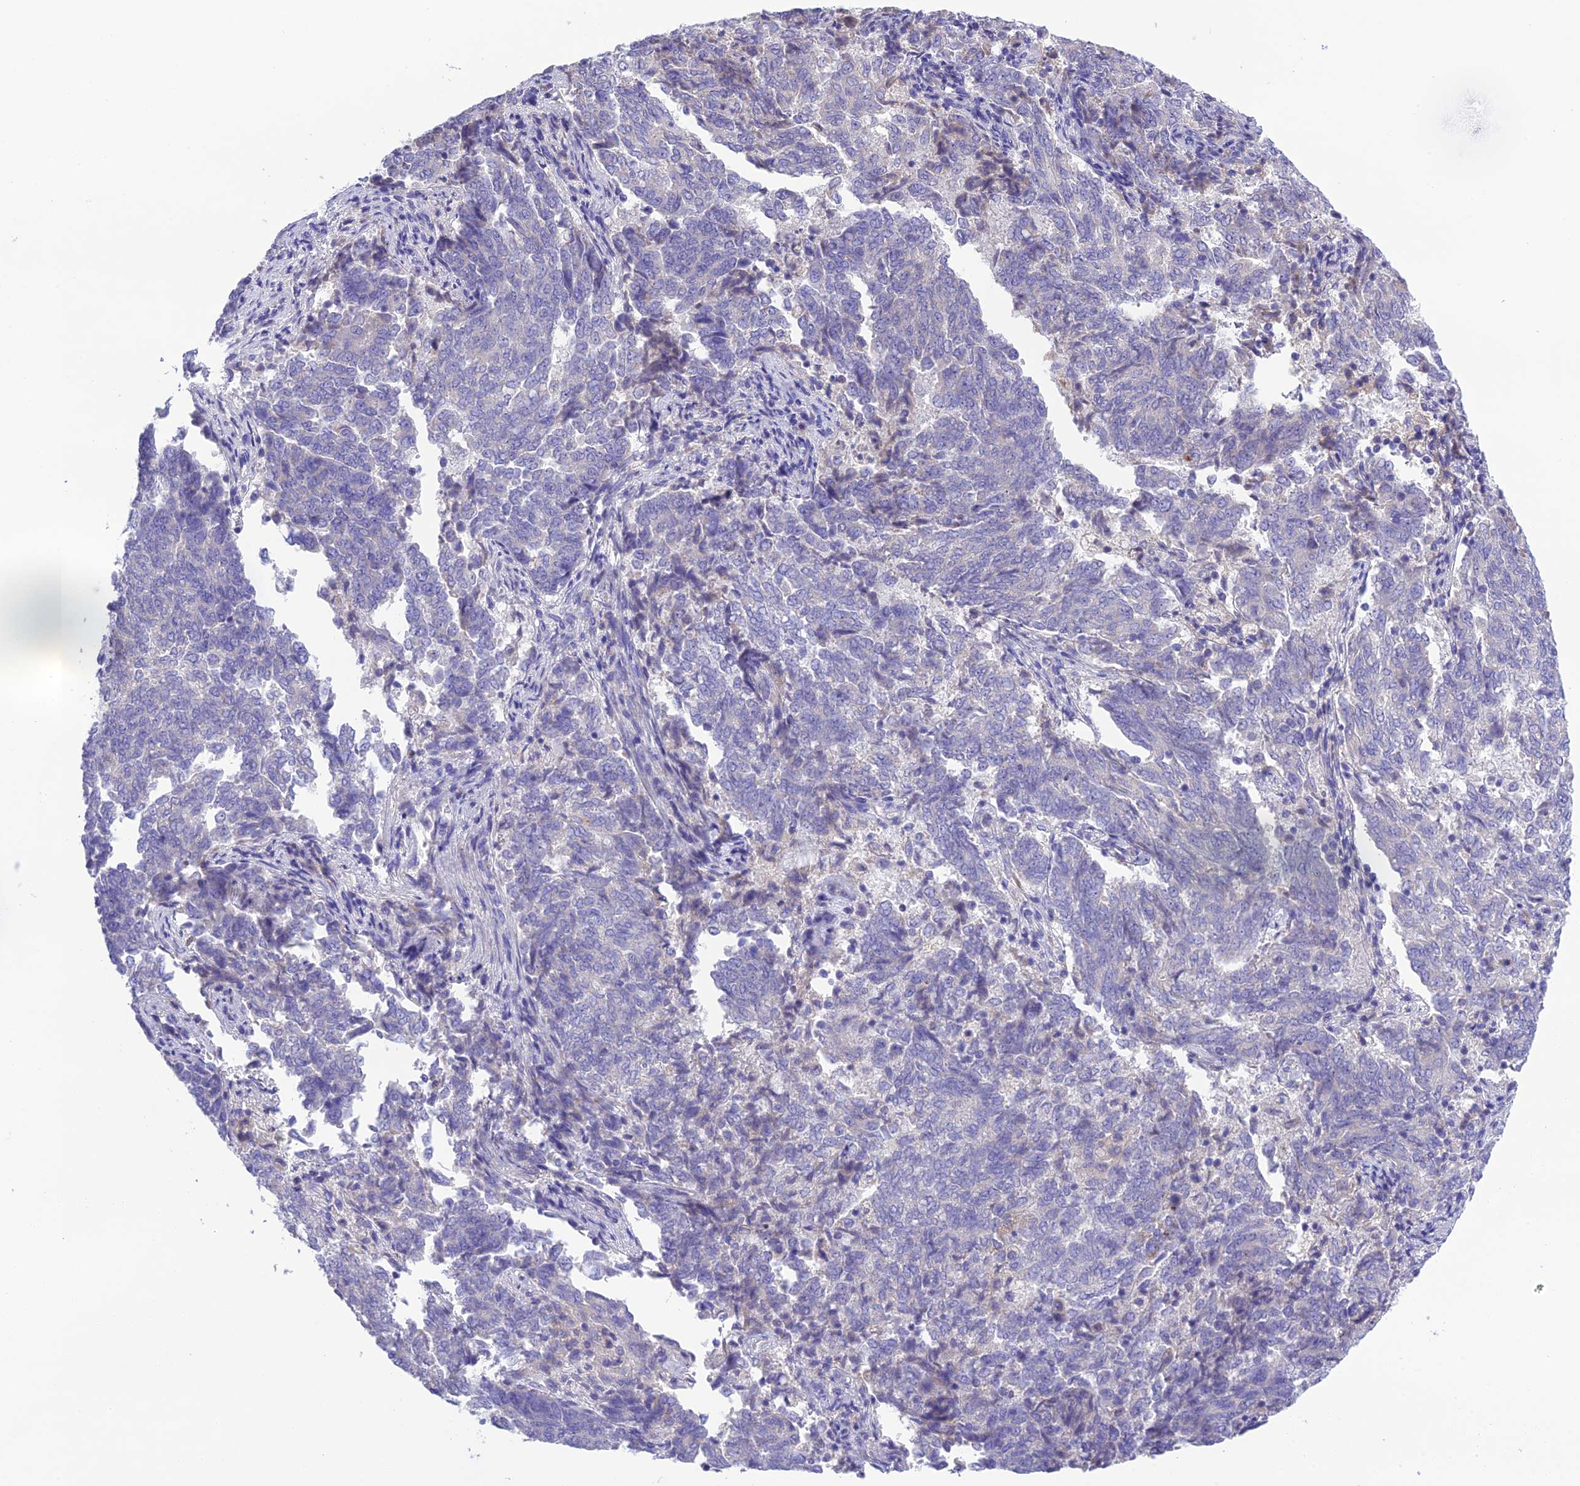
{"staining": {"intensity": "negative", "quantity": "none", "location": "none"}, "tissue": "endometrial cancer", "cell_type": "Tumor cells", "image_type": "cancer", "snomed": [{"axis": "morphology", "description": "Adenocarcinoma, NOS"}, {"axis": "topography", "description": "Endometrium"}], "caption": "DAB immunohistochemical staining of endometrial cancer shows no significant positivity in tumor cells.", "gene": "KIAA0408", "patient": {"sex": "female", "age": 80}}